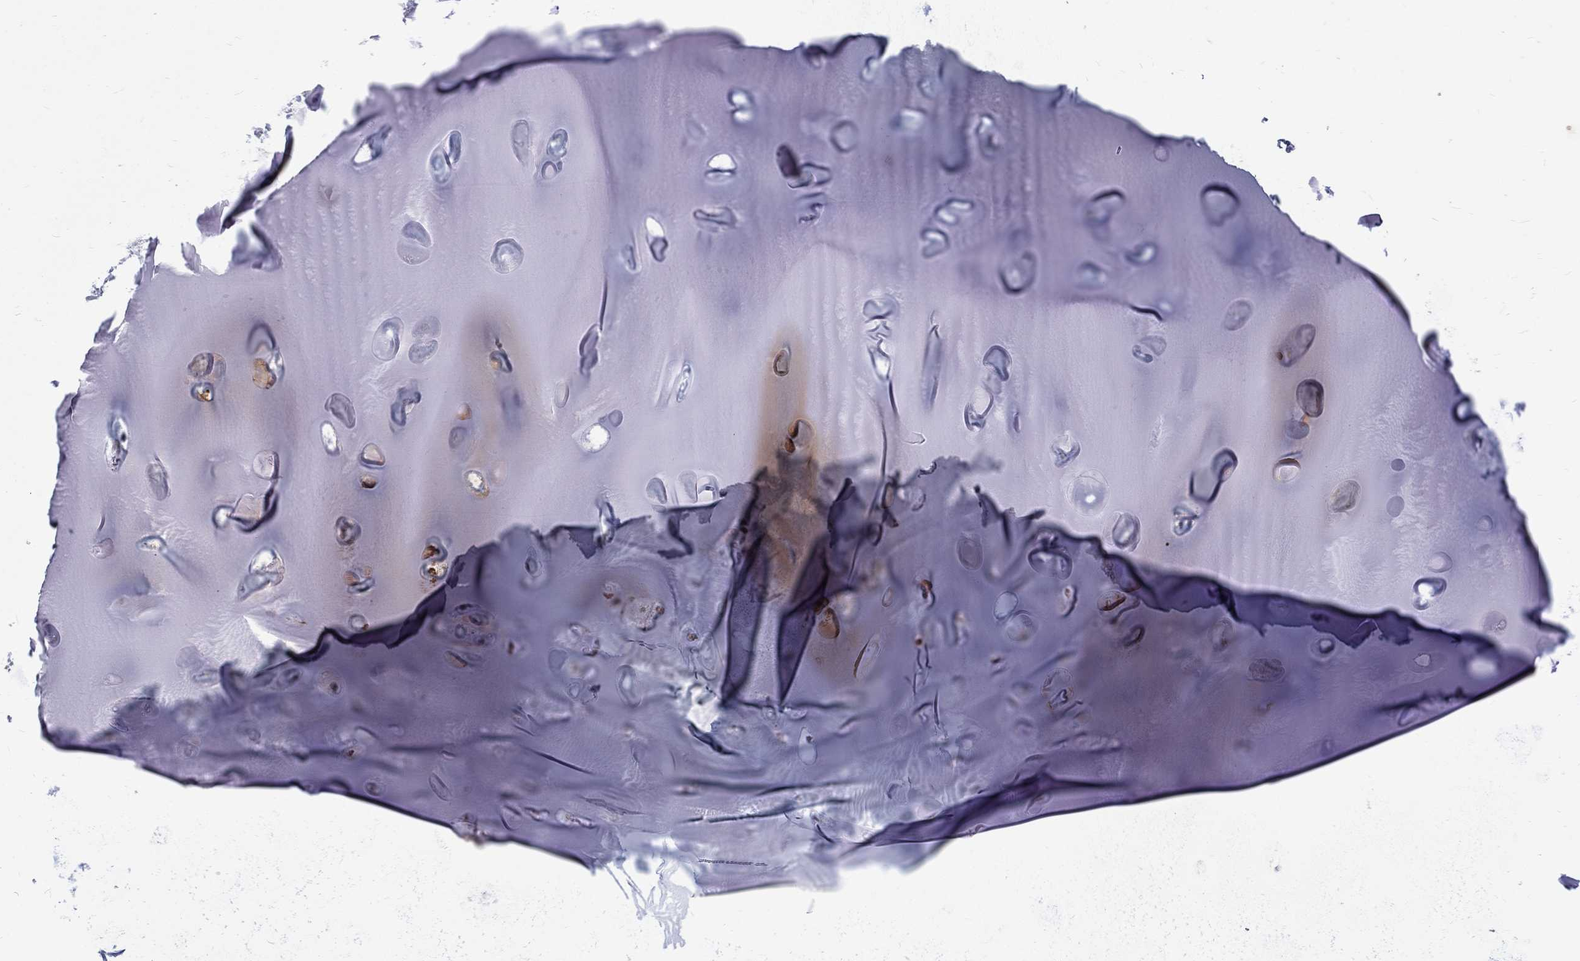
{"staining": {"intensity": "negative", "quantity": "none", "location": "none"}, "tissue": "soft tissue", "cell_type": "Chondrocytes", "image_type": "normal", "snomed": [{"axis": "morphology", "description": "Normal tissue, NOS"}, {"axis": "topography", "description": "Cartilage tissue"}], "caption": "Immunohistochemistry (IHC) image of normal human soft tissue stained for a protein (brown), which shows no positivity in chondrocytes. (Immunohistochemistry (IHC), brightfield microscopy, high magnification).", "gene": "TCEAL1", "patient": {"sex": "male", "age": 81}}